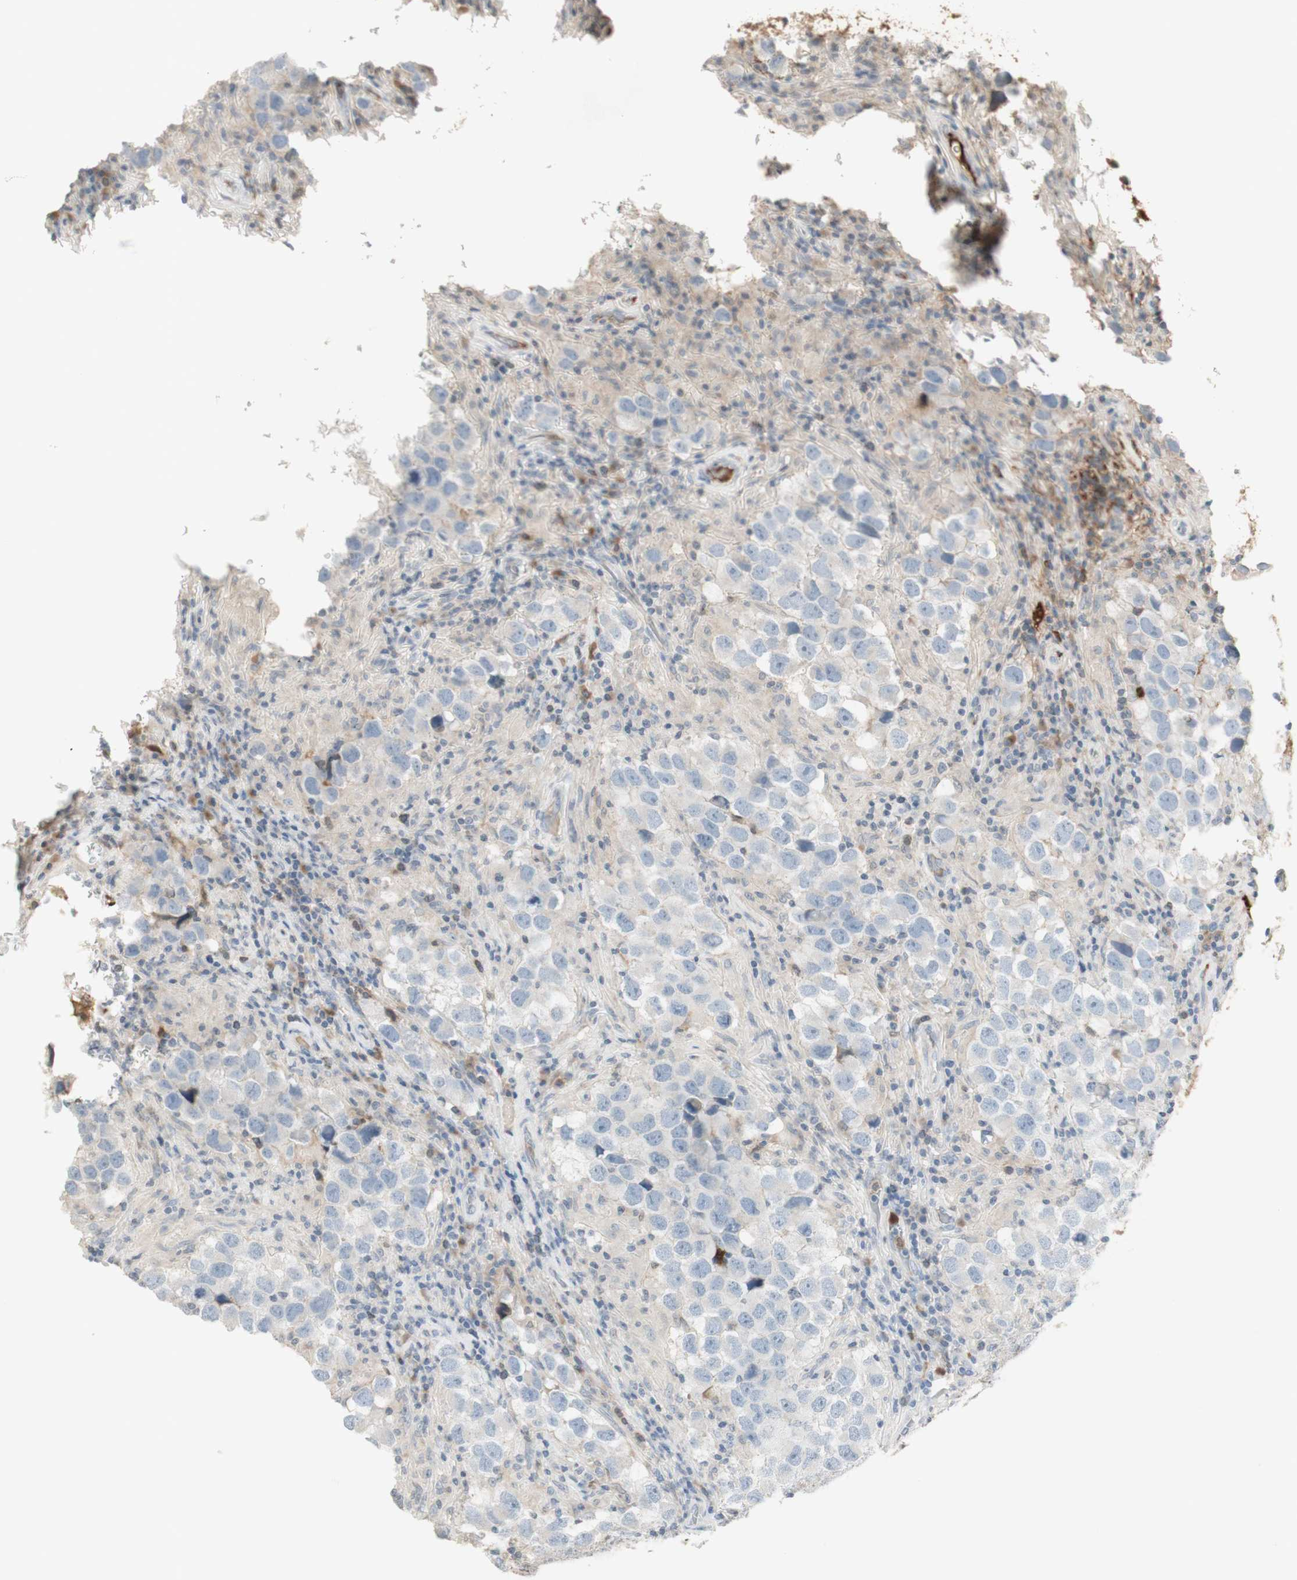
{"staining": {"intensity": "negative", "quantity": "none", "location": "none"}, "tissue": "testis cancer", "cell_type": "Tumor cells", "image_type": "cancer", "snomed": [{"axis": "morphology", "description": "Carcinoma, Embryonal, NOS"}, {"axis": "topography", "description": "Testis"}], "caption": "Immunohistochemical staining of testis embryonal carcinoma displays no significant staining in tumor cells.", "gene": "NID1", "patient": {"sex": "male", "age": 21}}